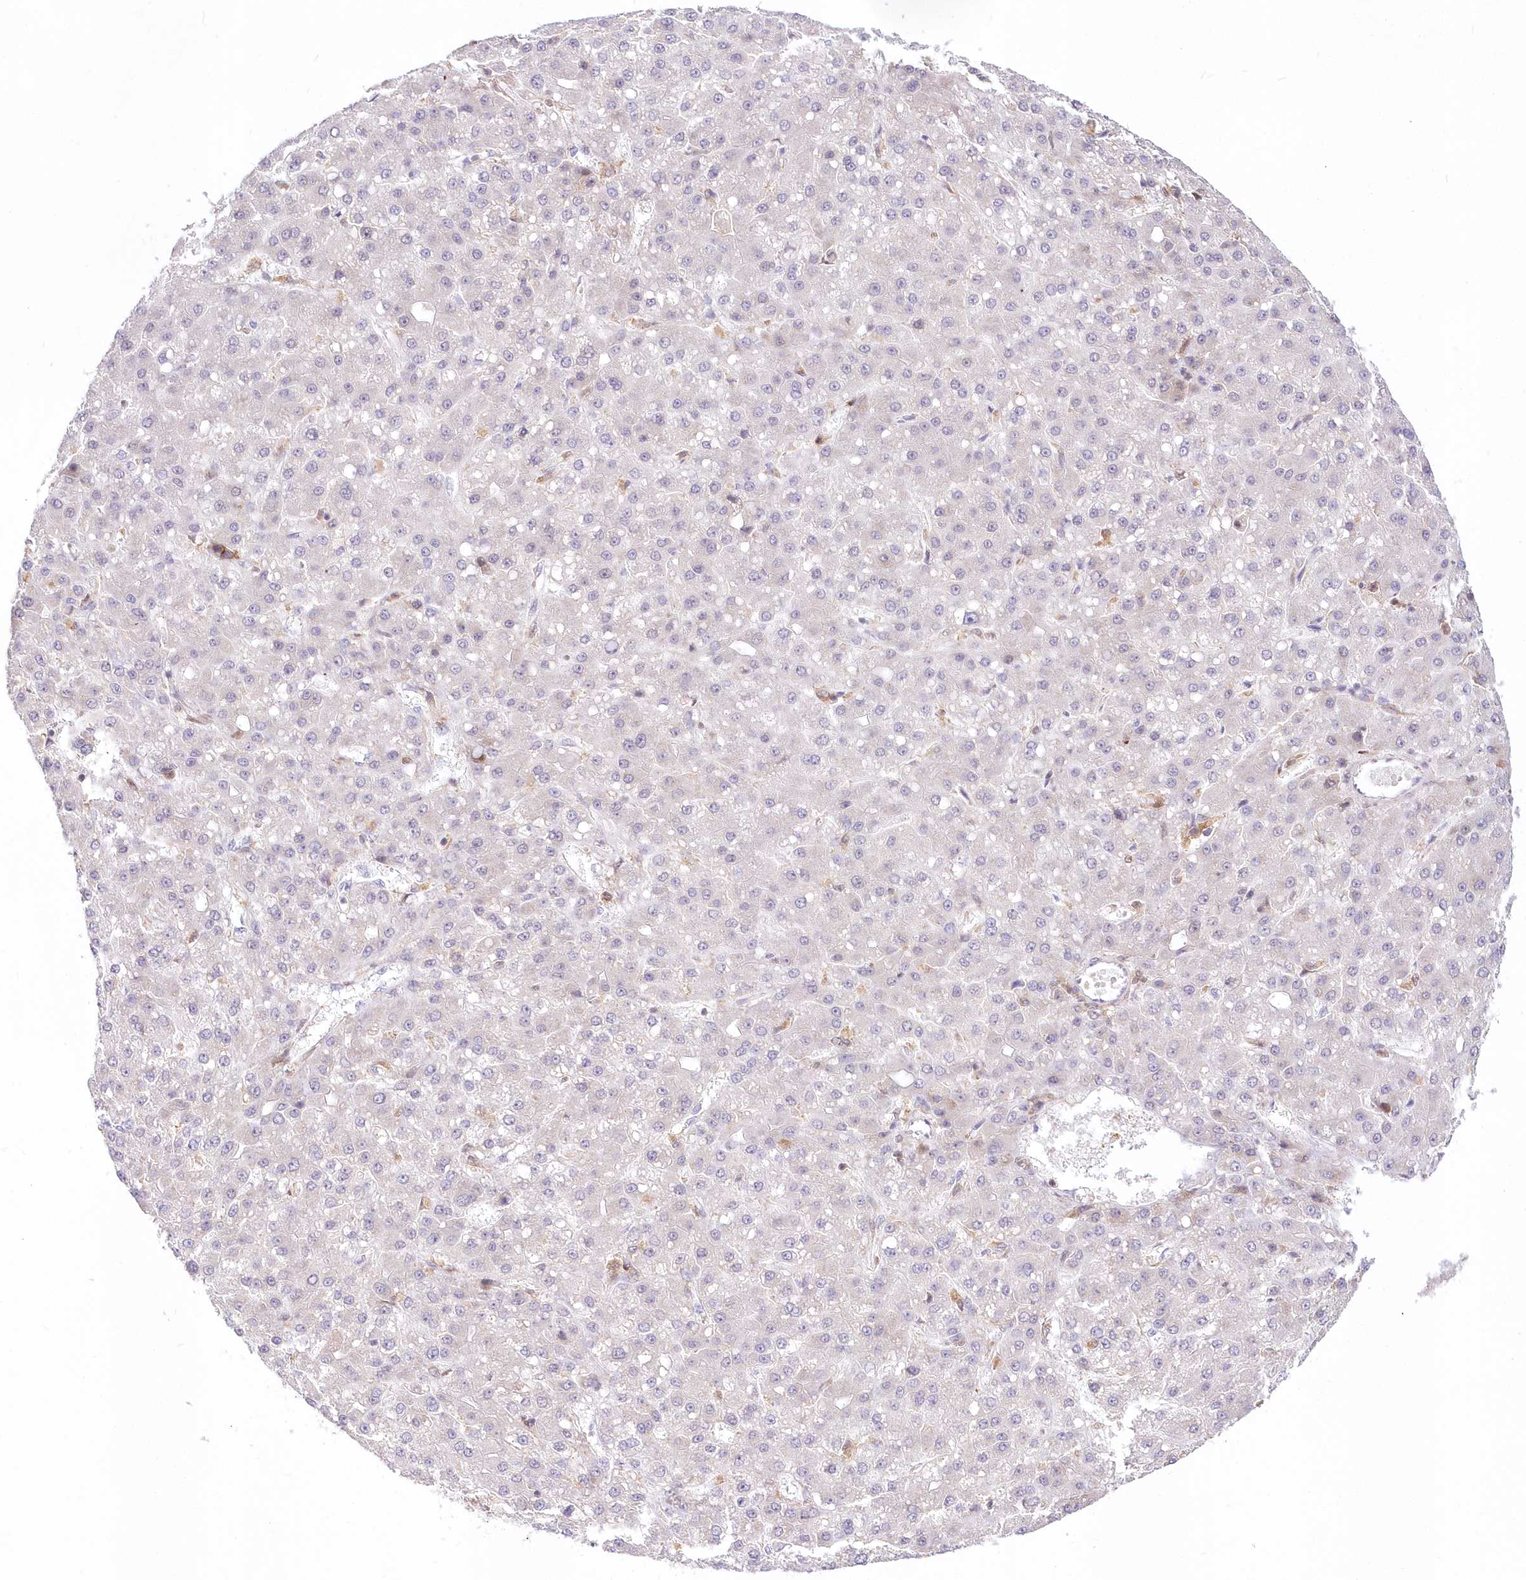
{"staining": {"intensity": "negative", "quantity": "none", "location": "none"}, "tissue": "liver cancer", "cell_type": "Tumor cells", "image_type": "cancer", "snomed": [{"axis": "morphology", "description": "Carcinoma, Hepatocellular, NOS"}, {"axis": "topography", "description": "Liver"}], "caption": "IHC histopathology image of neoplastic tissue: liver cancer (hepatocellular carcinoma) stained with DAB exhibits no significant protein positivity in tumor cells. (Stains: DAB immunohistochemistry with hematoxylin counter stain, Microscopy: brightfield microscopy at high magnification).", "gene": "LDB1", "patient": {"sex": "male", "age": 67}}